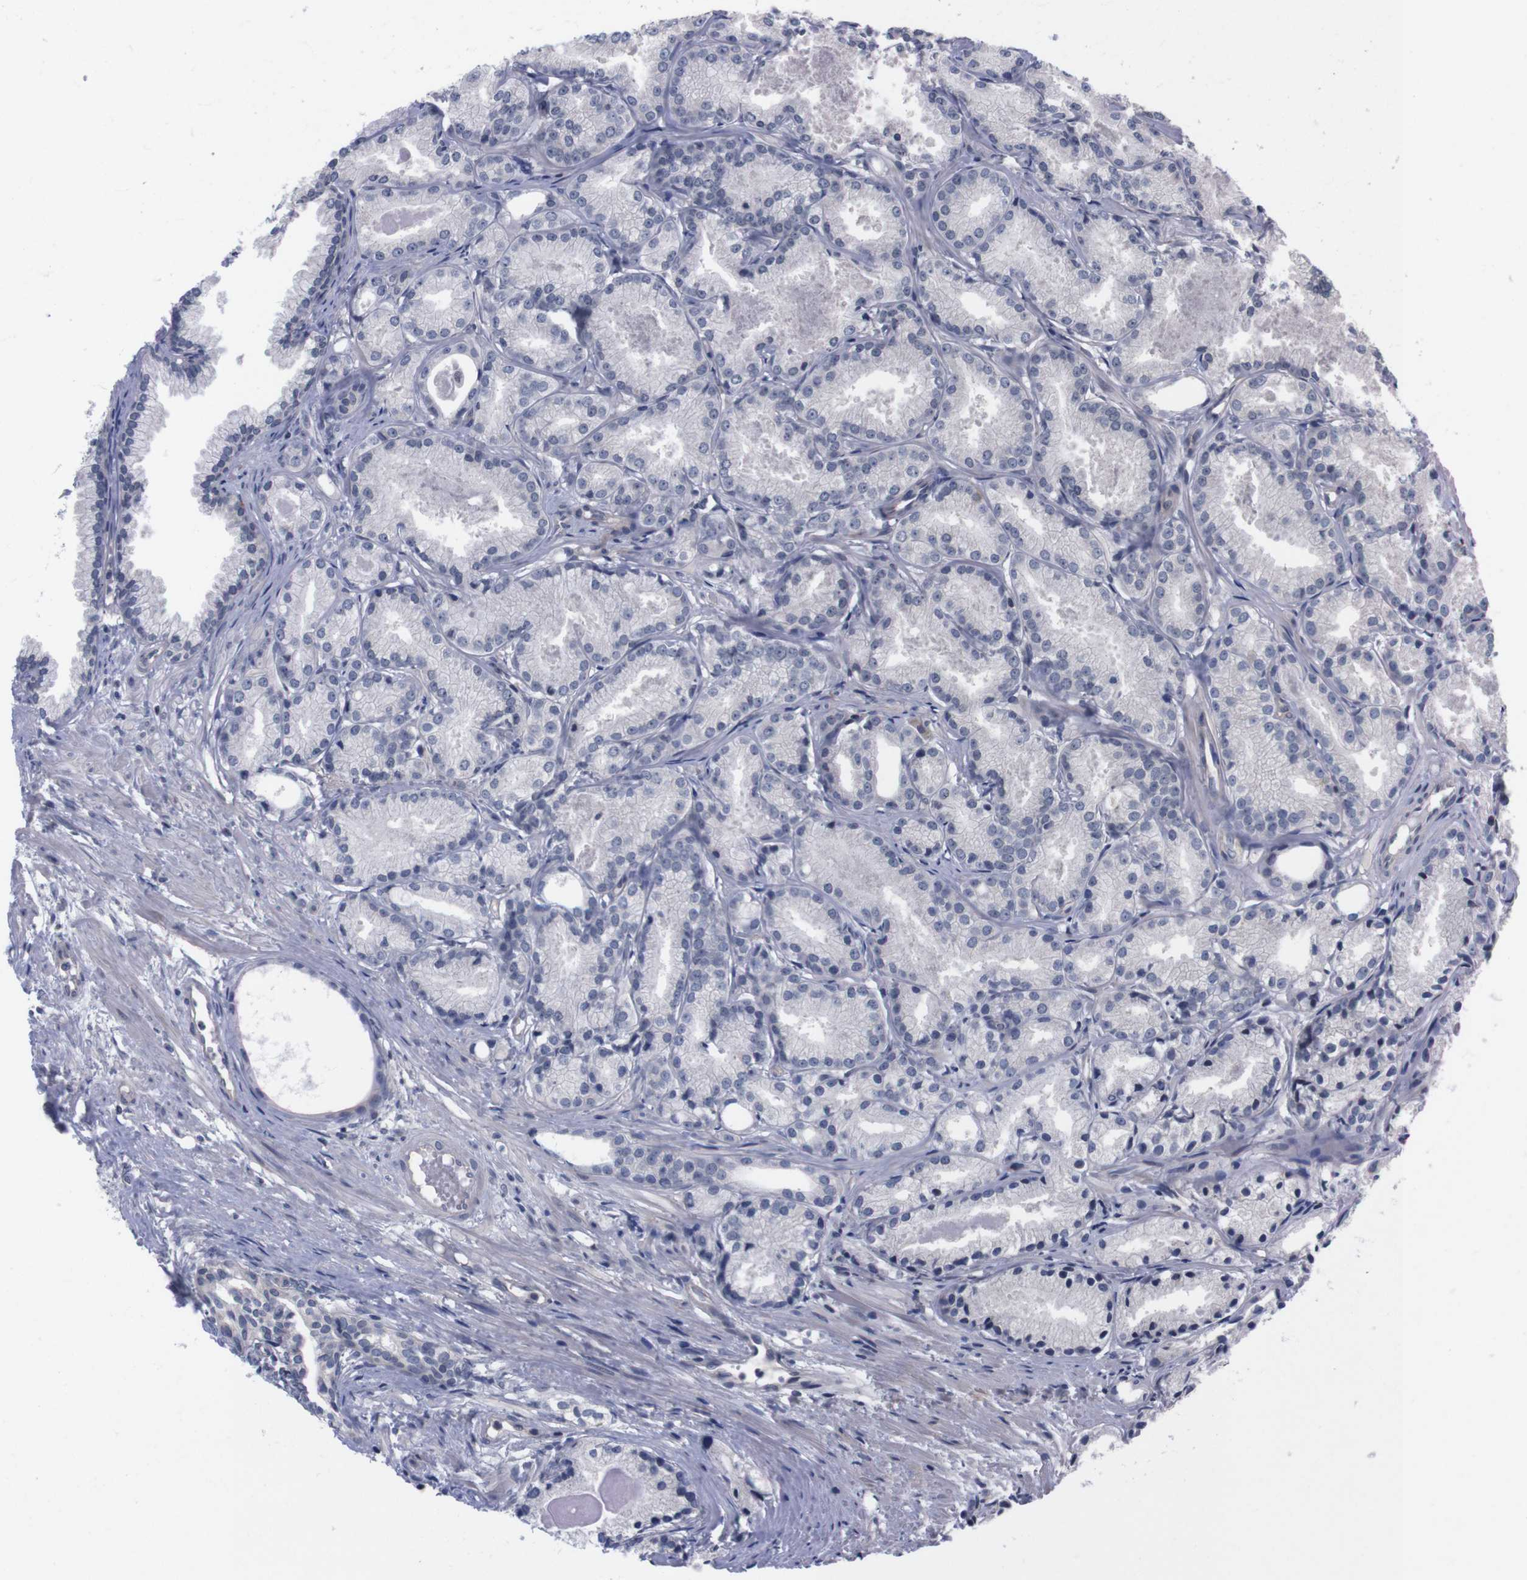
{"staining": {"intensity": "negative", "quantity": "none", "location": "none"}, "tissue": "prostate cancer", "cell_type": "Tumor cells", "image_type": "cancer", "snomed": [{"axis": "morphology", "description": "Adenocarcinoma, Low grade"}, {"axis": "topography", "description": "Prostate"}], "caption": "Tumor cells show no significant protein staining in prostate cancer (low-grade adenocarcinoma). (Immunohistochemistry (ihc), brightfield microscopy, high magnification).", "gene": "TNFRSF21", "patient": {"sex": "male", "age": 72}}